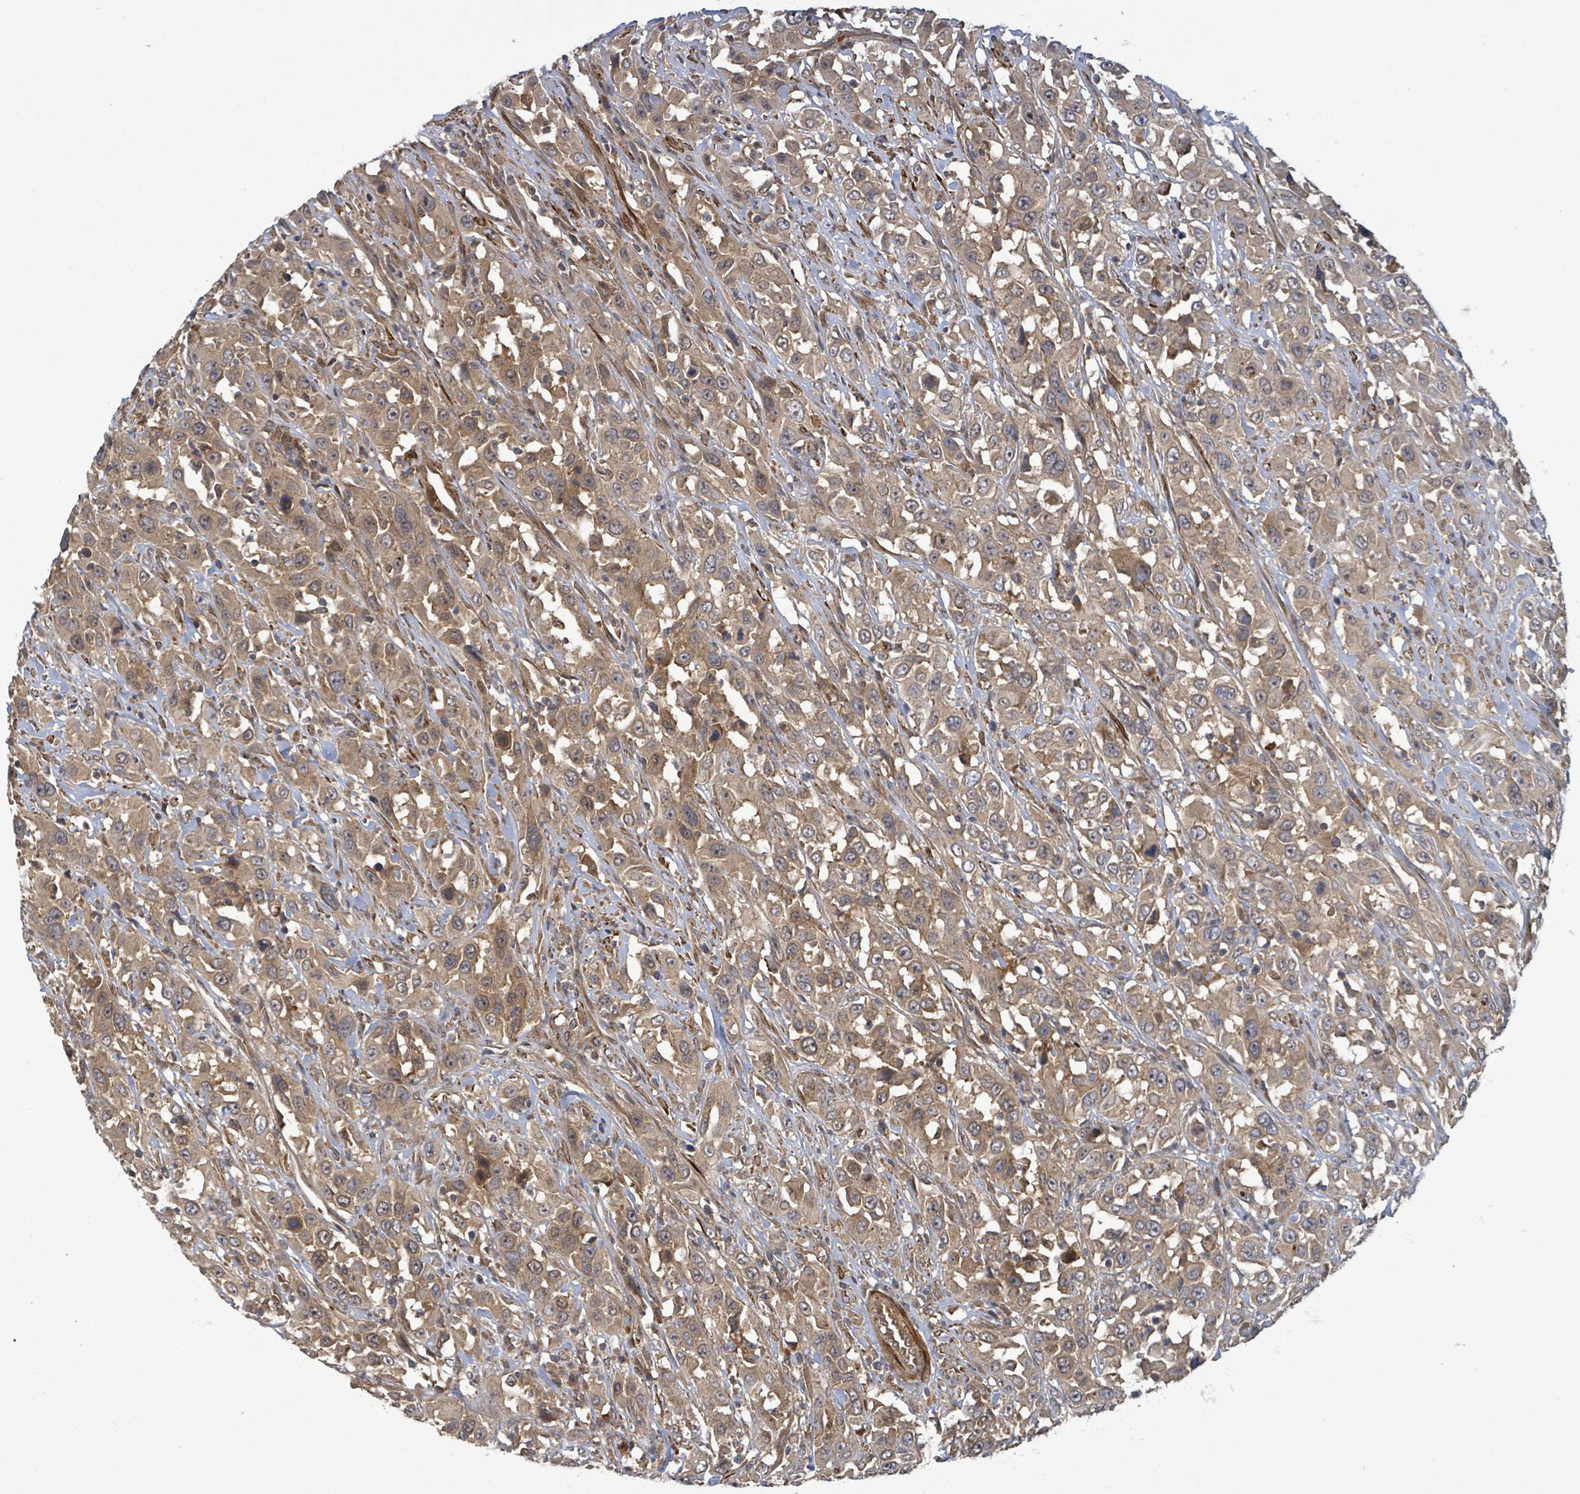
{"staining": {"intensity": "weak", "quantity": ">75%", "location": "cytoplasmic/membranous"}, "tissue": "urothelial cancer", "cell_type": "Tumor cells", "image_type": "cancer", "snomed": [{"axis": "morphology", "description": "Urothelial carcinoma, High grade"}, {"axis": "topography", "description": "Urinary bladder"}], "caption": "Urothelial cancer was stained to show a protein in brown. There is low levels of weak cytoplasmic/membranous expression in approximately >75% of tumor cells. (brown staining indicates protein expression, while blue staining denotes nuclei).", "gene": "MAP3K6", "patient": {"sex": "male", "age": 61}}